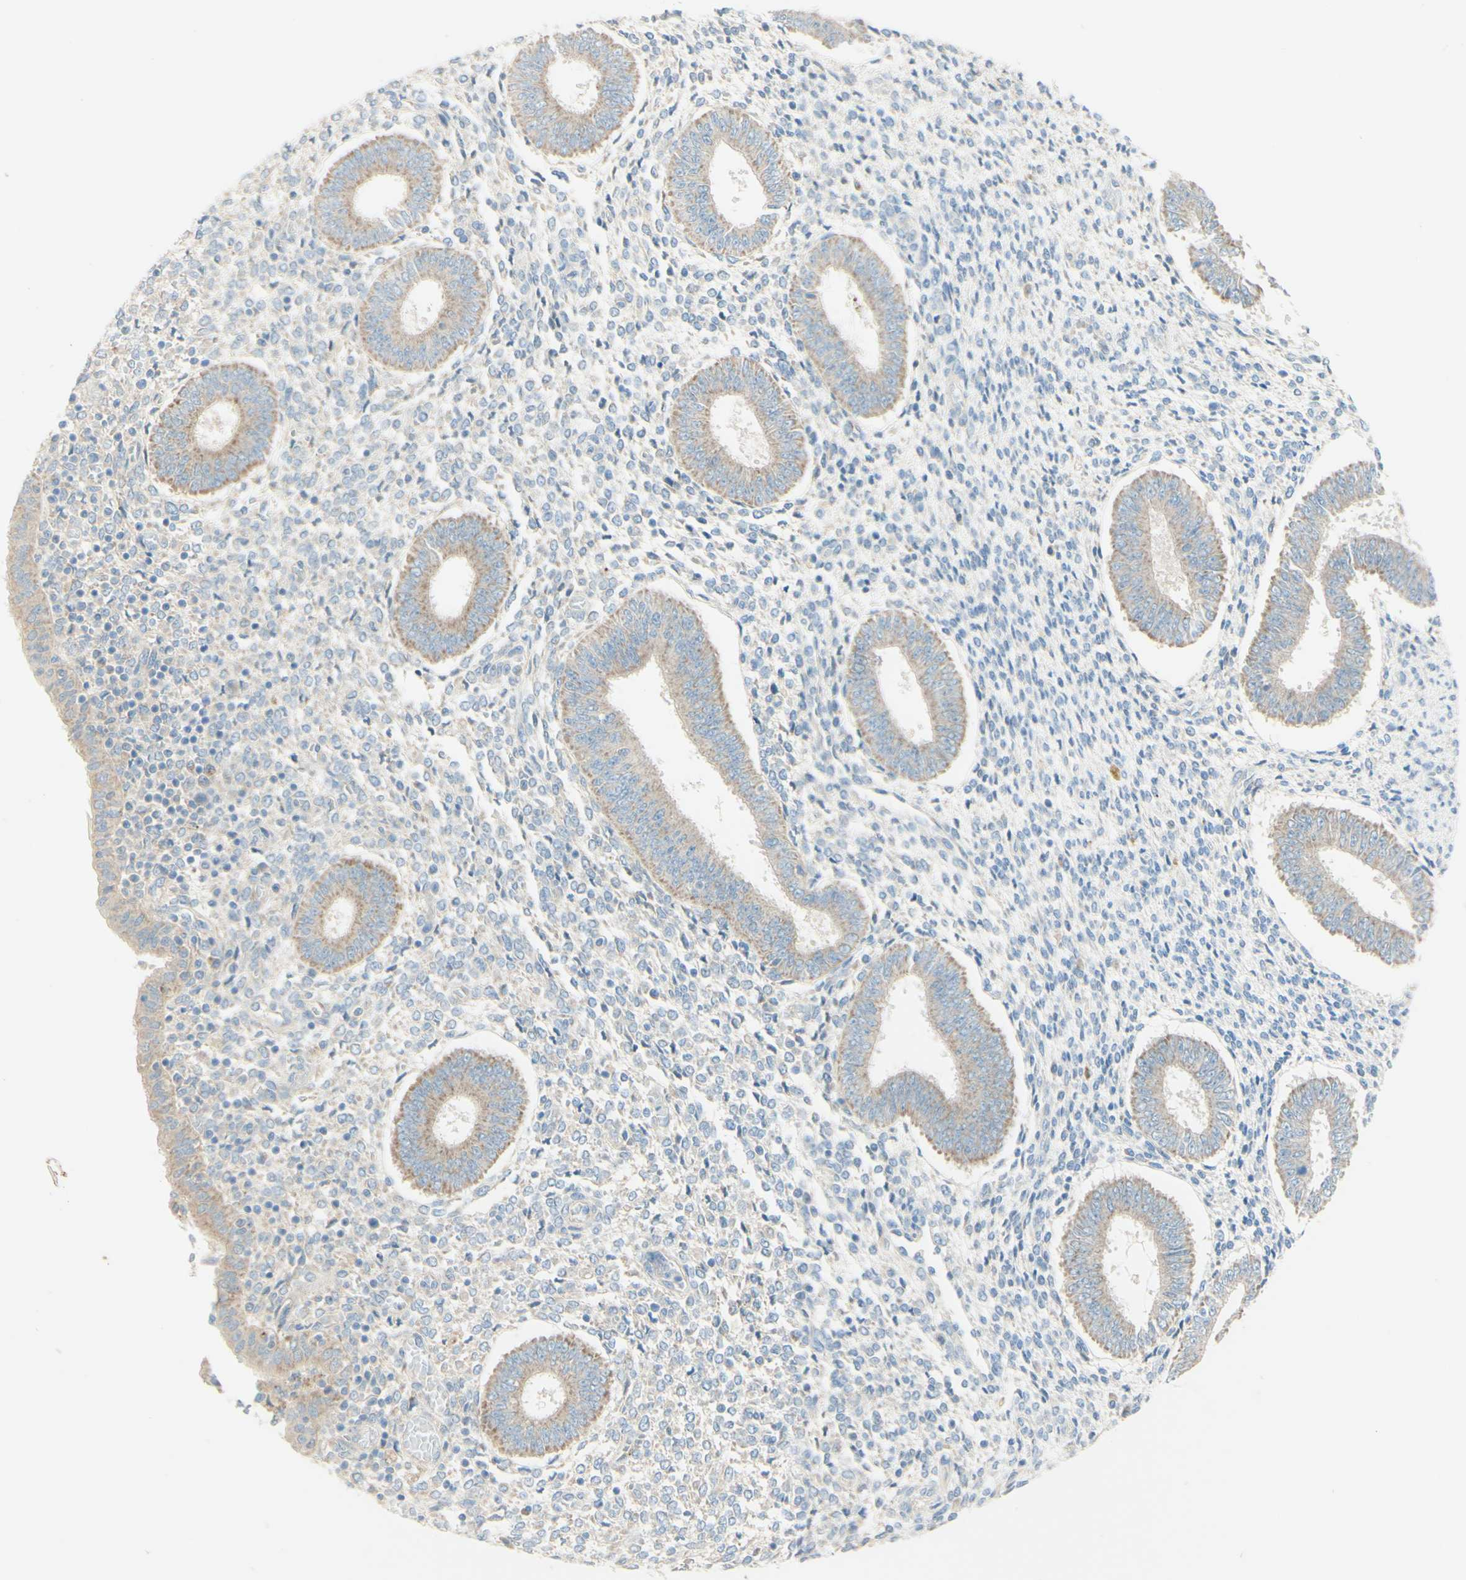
{"staining": {"intensity": "negative", "quantity": "none", "location": "none"}, "tissue": "endometrium", "cell_type": "Cells in endometrial stroma", "image_type": "normal", "snomed": [{"axis": "morphology", "description": "Normal tissue, NOS"}, {"axis": "topography", "description": "Endometrium"}], "caption": "Image shows no protein staining in cells in endometrial stroma of normal endometrium.", "gene": "ARMC10", "patient": {"sex": "female", "age": 35}}